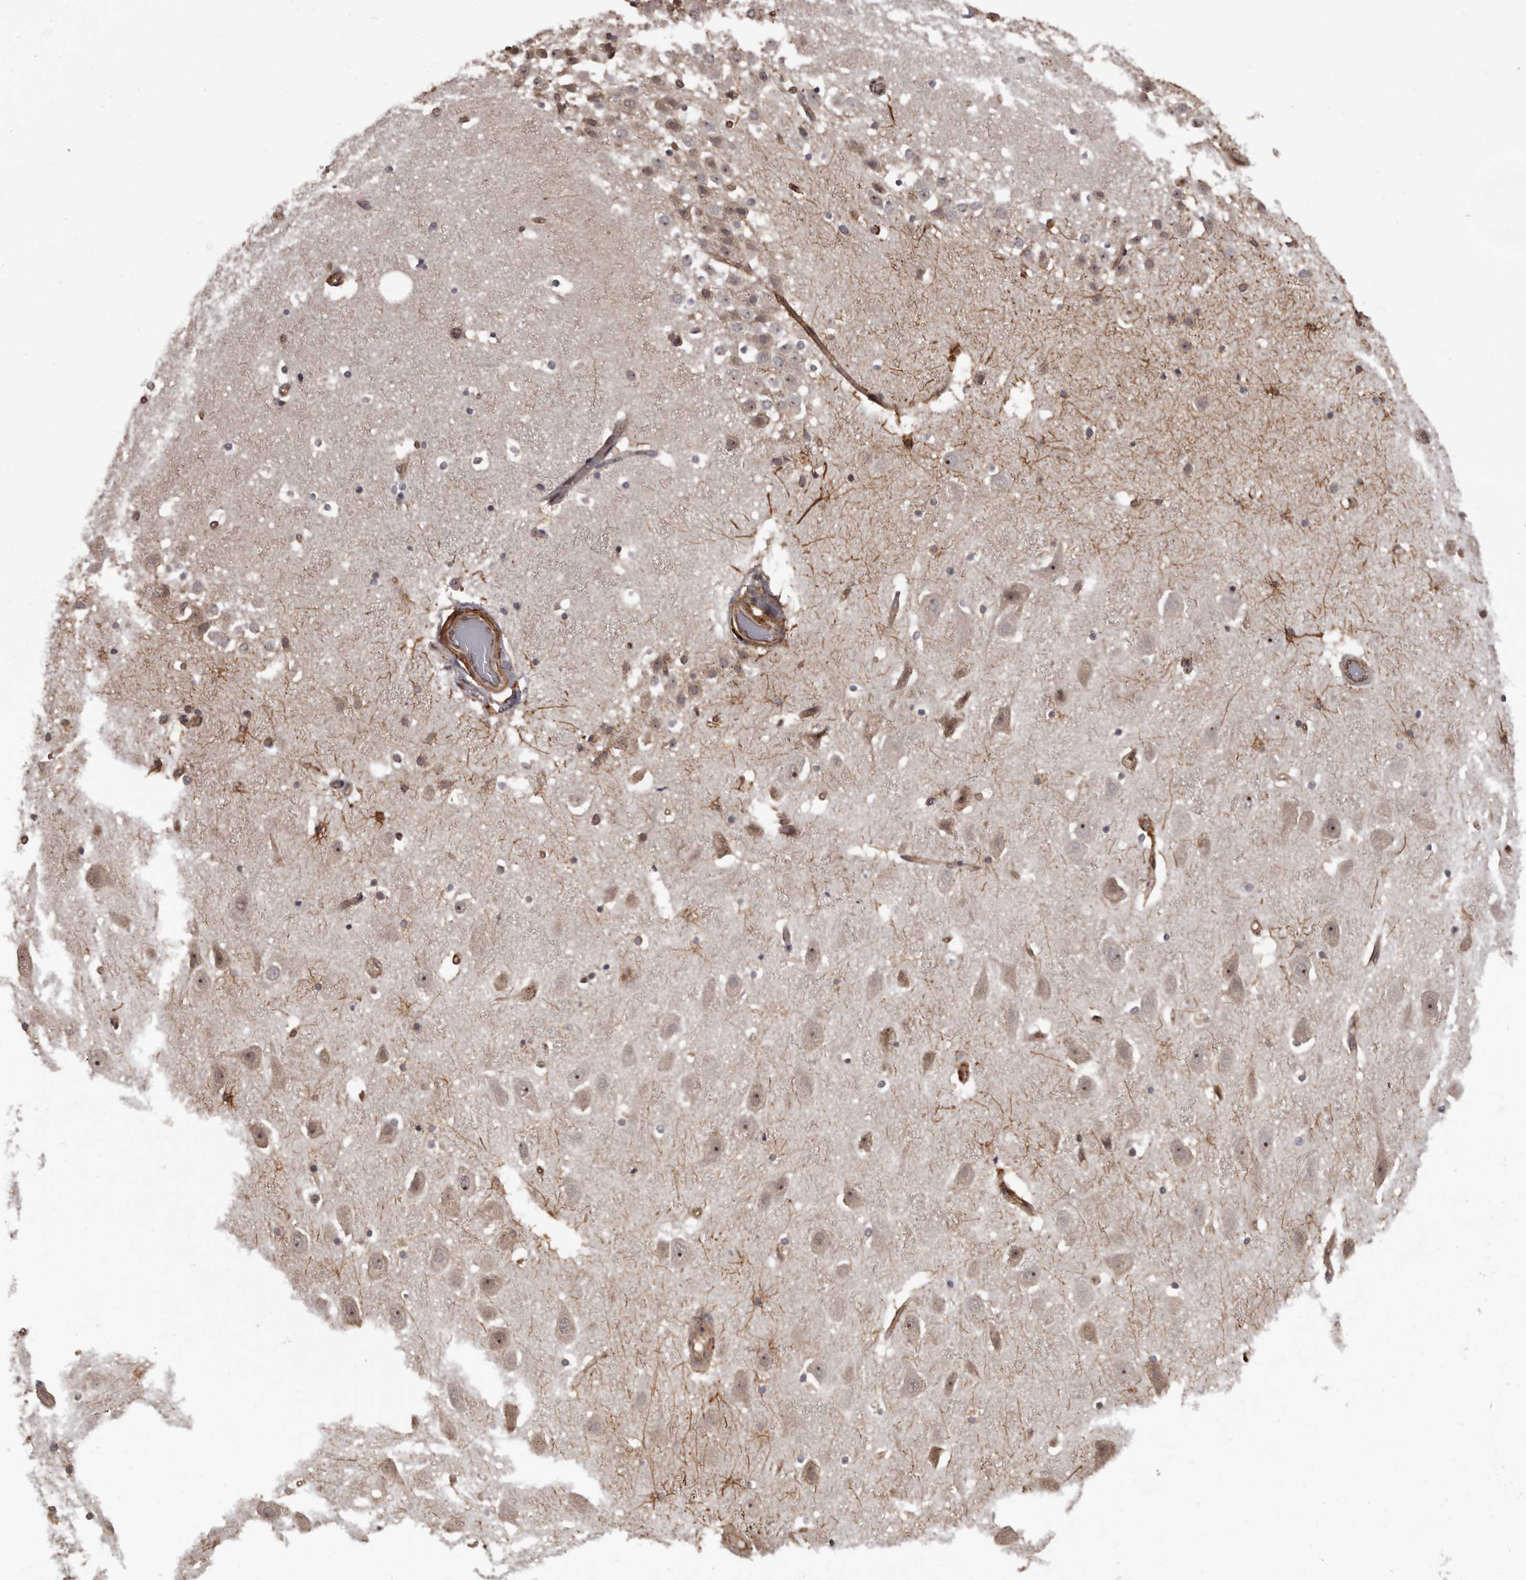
{"staining": {"intensity": "negative", "quantity": "none", "location": "none"}, "tissue": "hippocampus", "cell_type": "Glial cells", "image_type": "normal", "snomed": [{"axis": "morphology", "description": "Normal tissue, NOS"}, {"axis": "topography", "description": "Hippocampus"}], "caption": "Normal hippocampus was stained to show a protein in brown. There is no significant staining in glial cells. The staining is performed using DAB (3,3'-diaminobenzidine) brown chromogen with nuclei counter-stained in using hematoxylin.", "gene": "SLITRK6", "patient": {"sex": "female", "age": 52}}